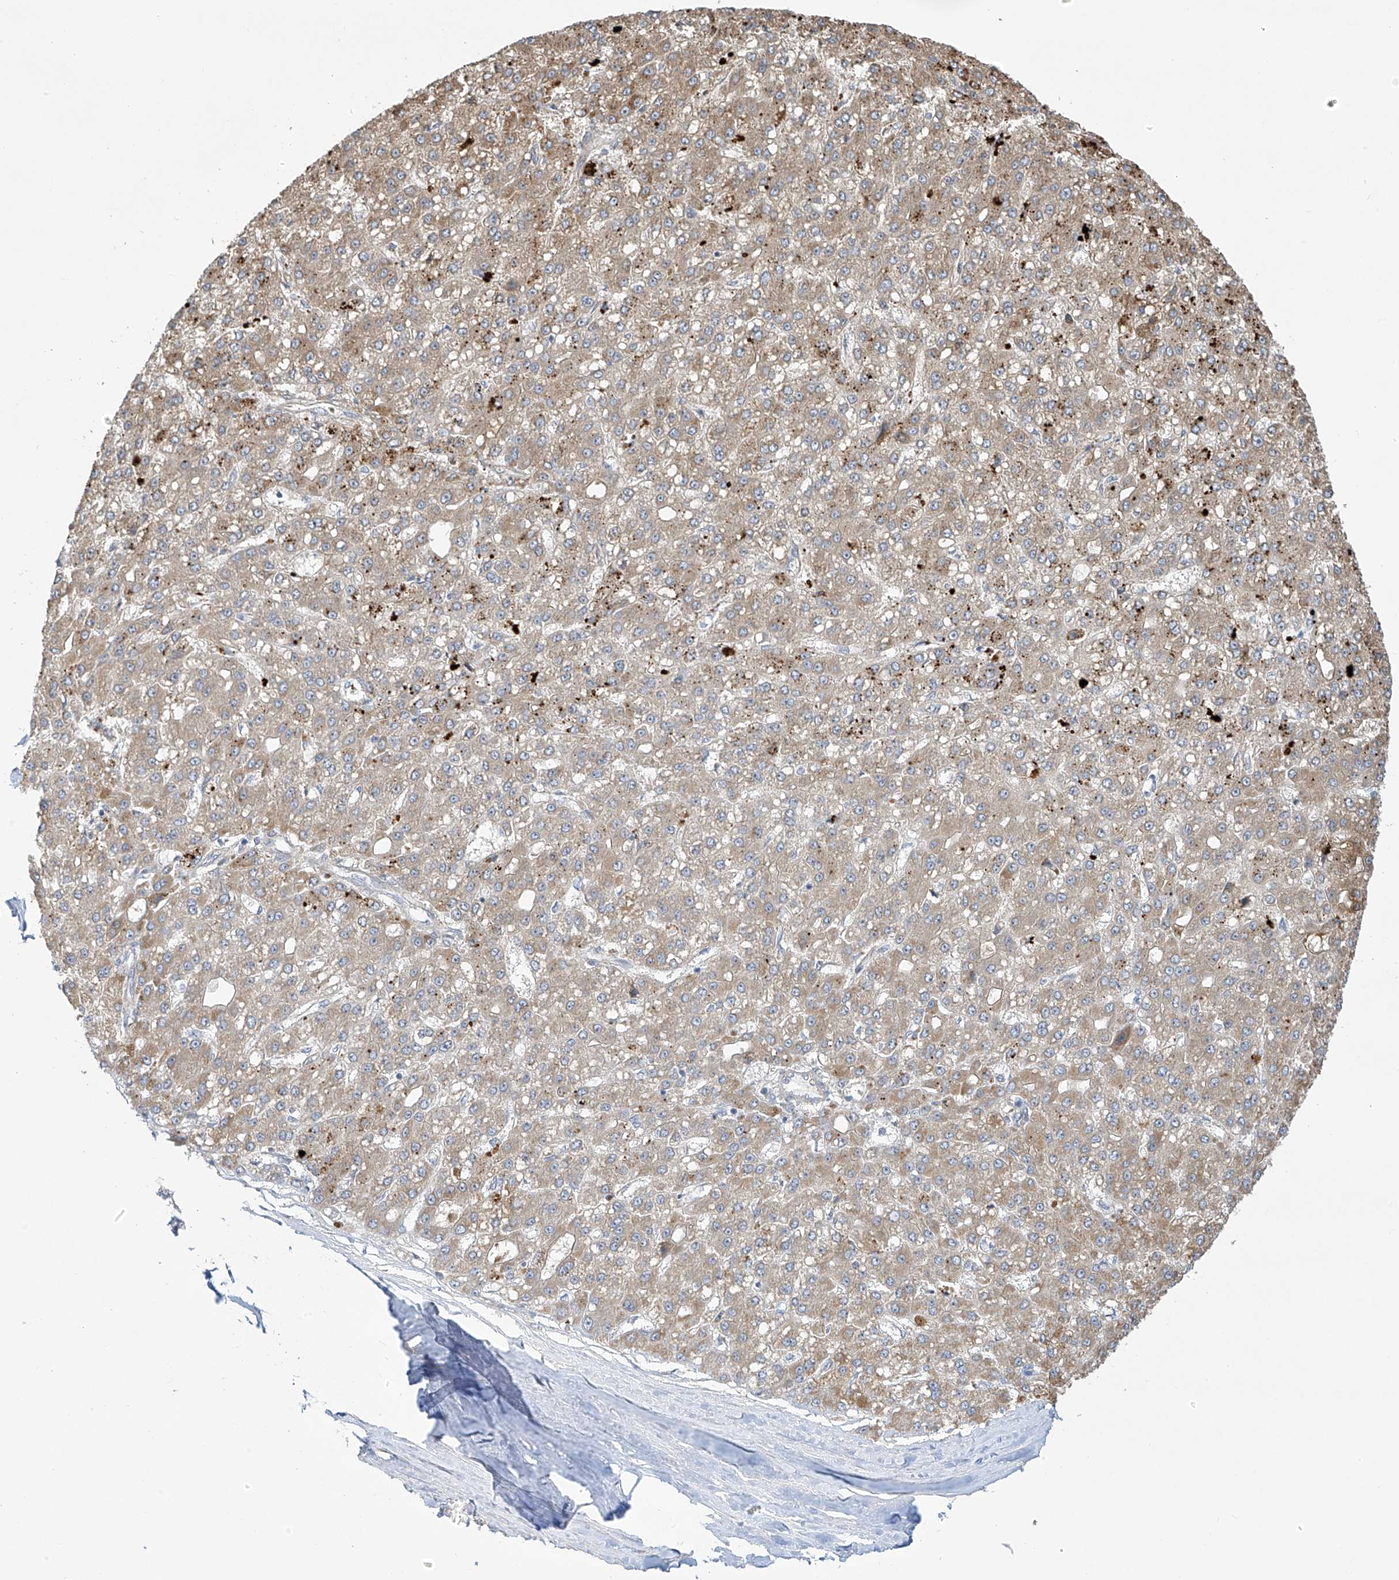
{"staining": {"intensity": "moderate", "quantity": ">75%", "location": "cytoplasmic/membranous"}, "tissue": "liver cancer", "cell_type": "Tumor cells", "image_type": "cancer", "snomed": [{"axis": "morphology", "description": "Carcinoma, Hepatocellular, NOS"}, {"axis": "topography", "description": "Liver"}], "caption": "Liver hepatocellular carcinoma tissue displays moderate cytoplasmic/membranous expression in approximately >75% of tumor cells The protein is stained brown, and the nuclei are stained in blue (DAB (3,3'-diaminobenzidine) IHC with brightfield microscopy, high magnification).", "gene": "ZNF641", "patient": {"sex": "male", "age": 67}}